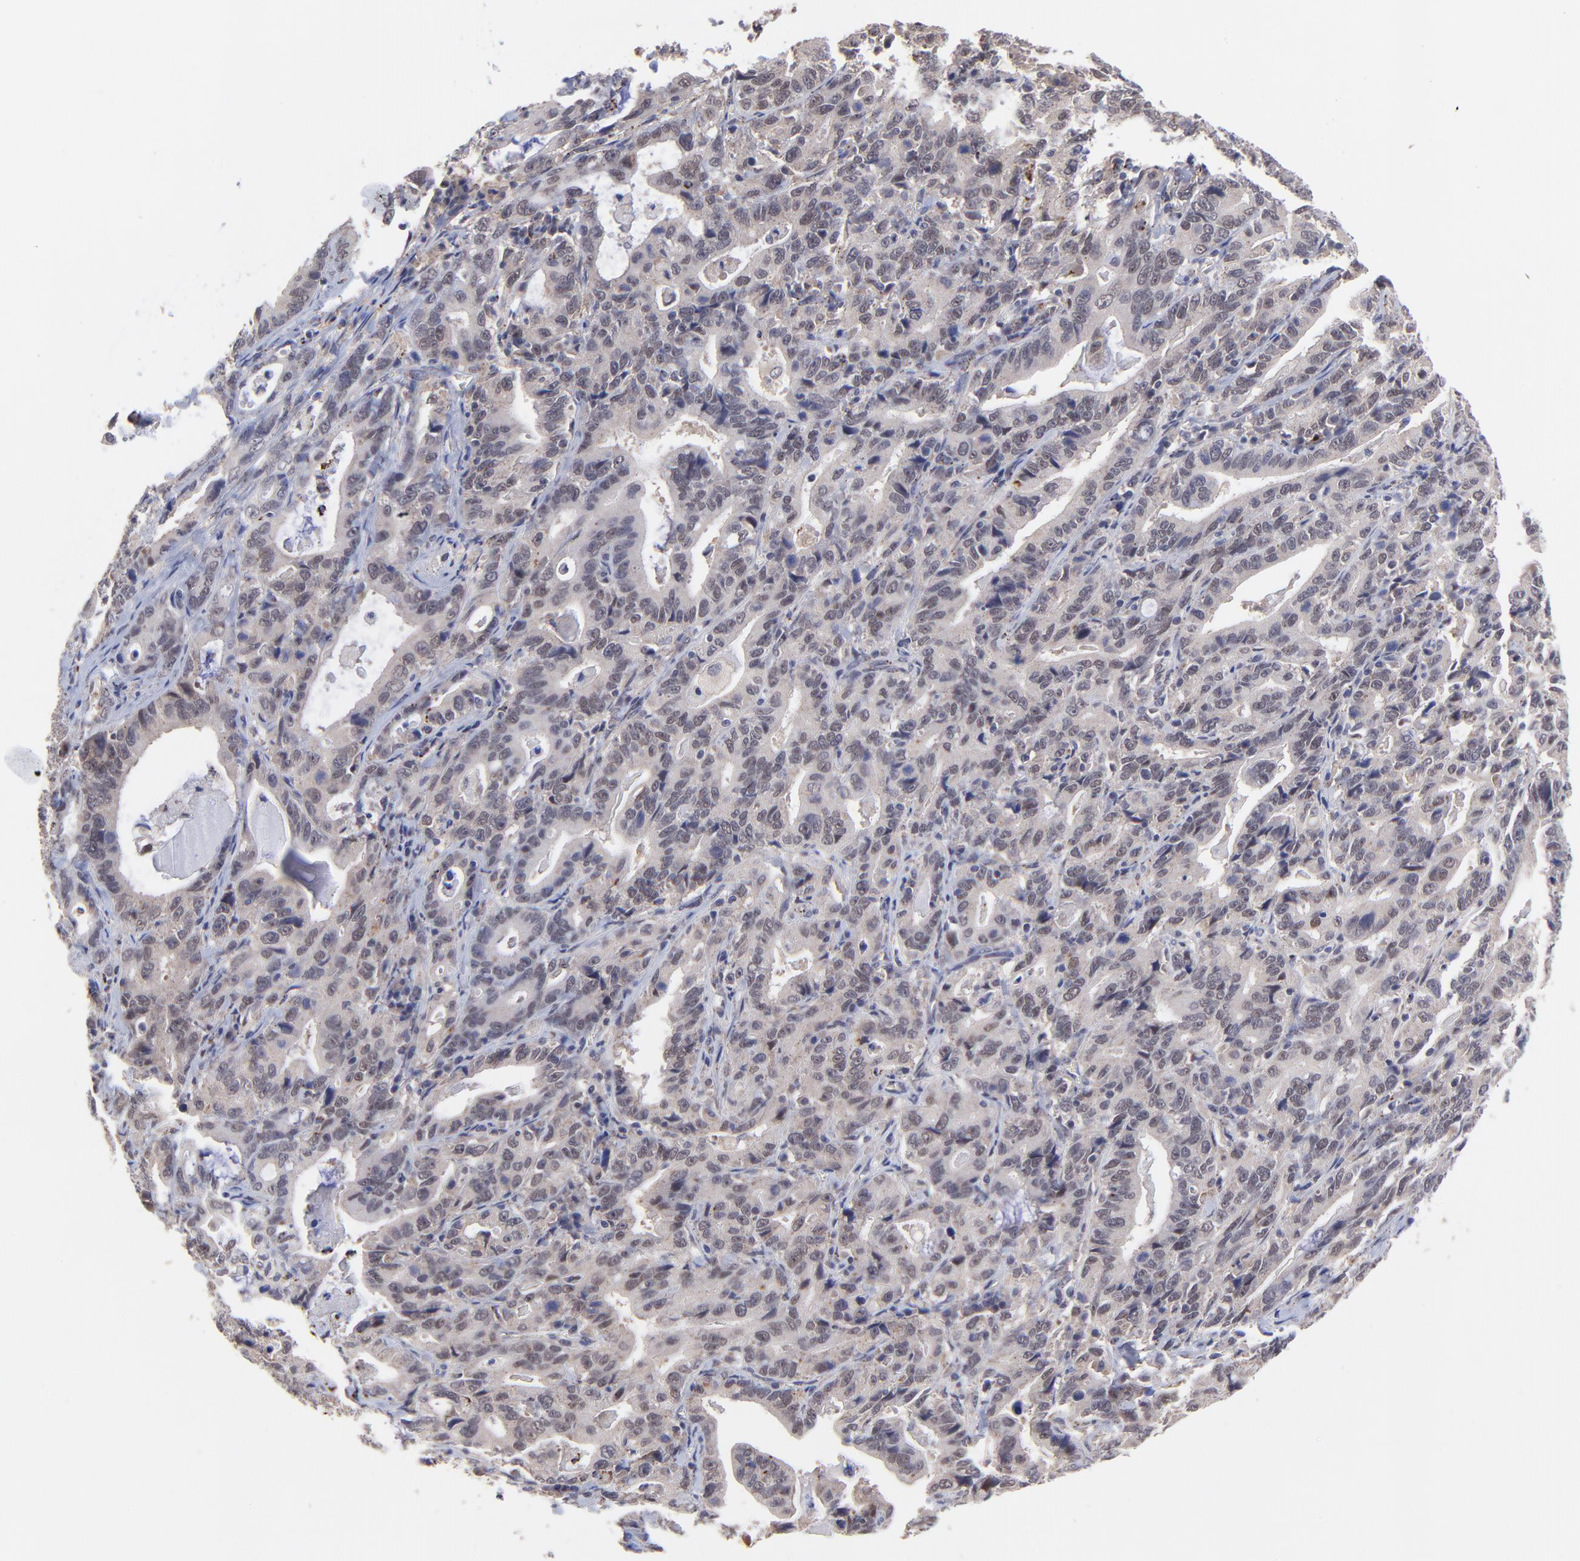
{"staining": {"intensity": "negative", "quantity": "none", "location": "none"}, "tissue": "stomach cancer", "cell_type": "Tumor cells", "image_type": "cancer", "snomed": [{"axis": "morphology", "description": "Adenocarcinoma, NOS"}, {"axis": "topography", "description": "Stomach, upper"}], "caption": "Immunohistochemistry of adenocarcinoma (stomach) exhibits no expression in tumor cells.", "gene": "ZNF747", "patient": {"sex": "male", "age": 63}}